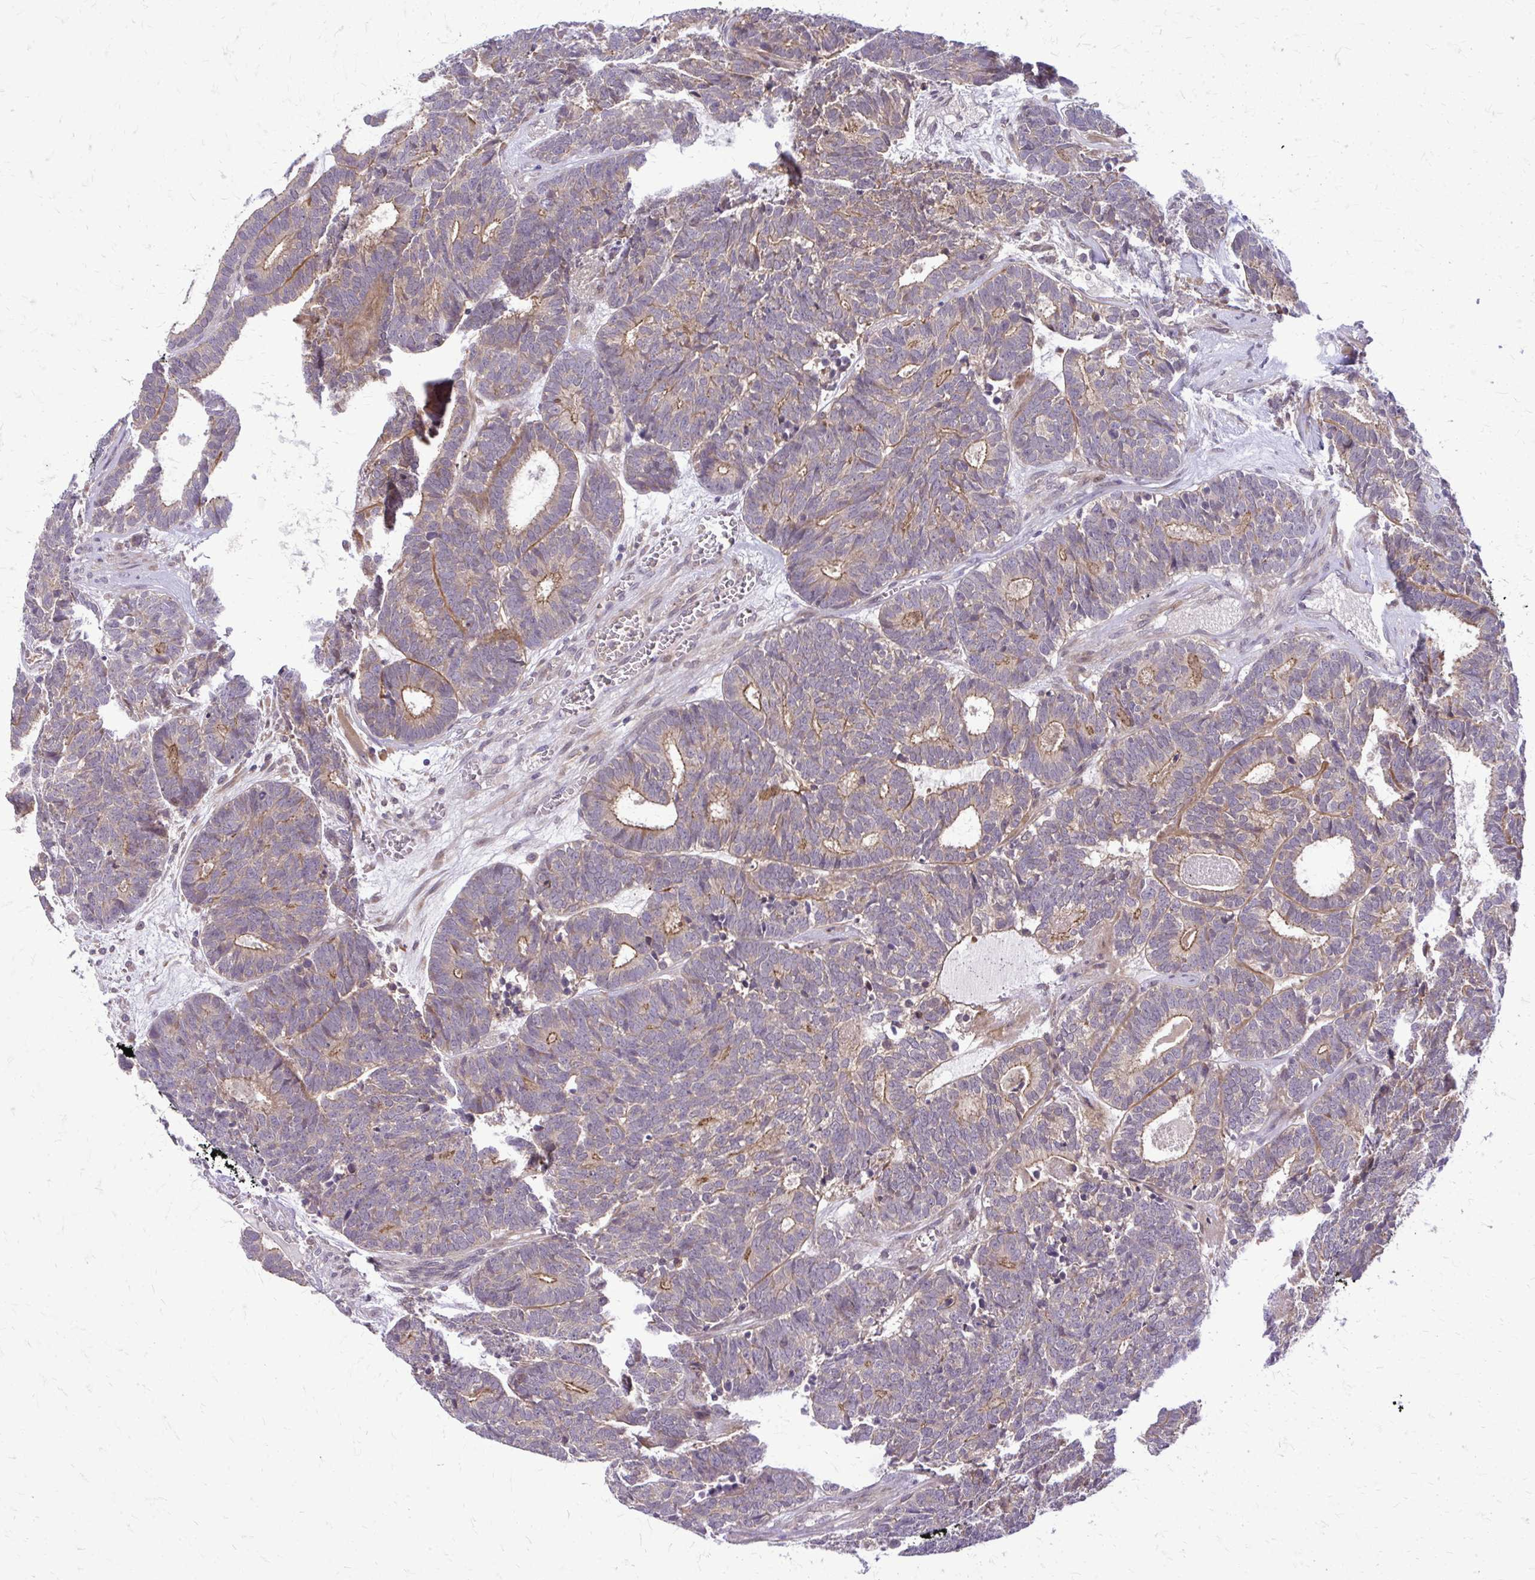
{"staining": {"intensity": "moderate", "quantity": "25%-75%", "location": "cytoplasmic/membranous"}, "tissue": "head and neck cancer", "cell_type": "Tumor cells", "image_type": "cancer", "snomed": [{"axis": "morphology", "description": "Adenocarcinoma, NOS"}, {"axis": "topography", "description": "Head-Neck"}], "caption": "The image displays staining of head and neck cancer, revealing moderate cytoplasmic/membranous protein positivity (brown color) within tumor cells. Nuclei are stained in blue.", "gene": "OXNAD1", "patient": {"sex": "female", "age": 81}}